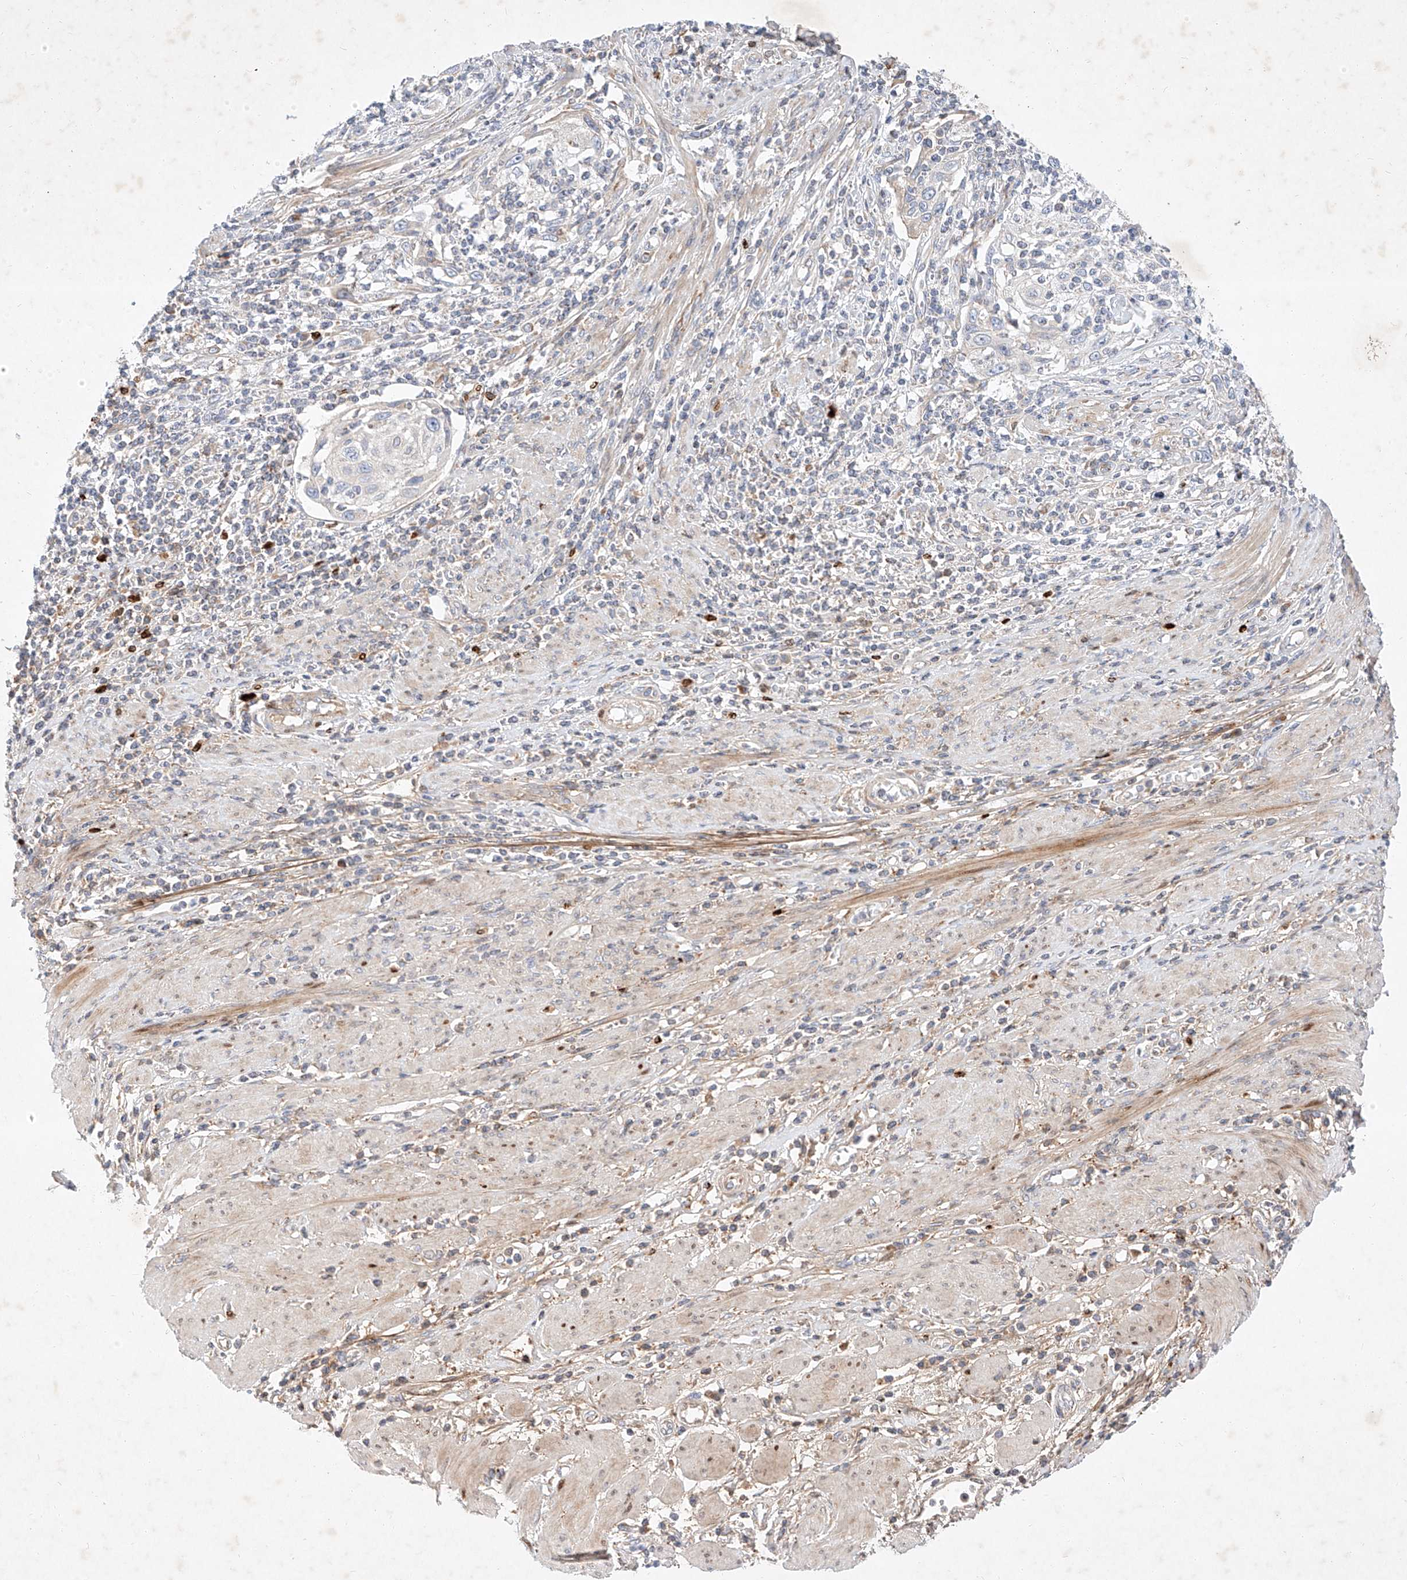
{"staining": {"intensity": "negative", "quantity": "none", "location": "none"}, "tissue": "cervical cancer", "cell_type": "Tumor cells", "image_type": "cancer", "snomed": [{"axis": "morphology", "description": "Squamous cell carcinoma, NOS"}, {"axis": "topography", "description": "Cervix"}], "caption": "High power microscopy image of an IHC image of cervical cancer, revealing no significant staining in tumor cells.", "gene": "OSGEPL1", "patient": {"sex": "female", "age": 70}}